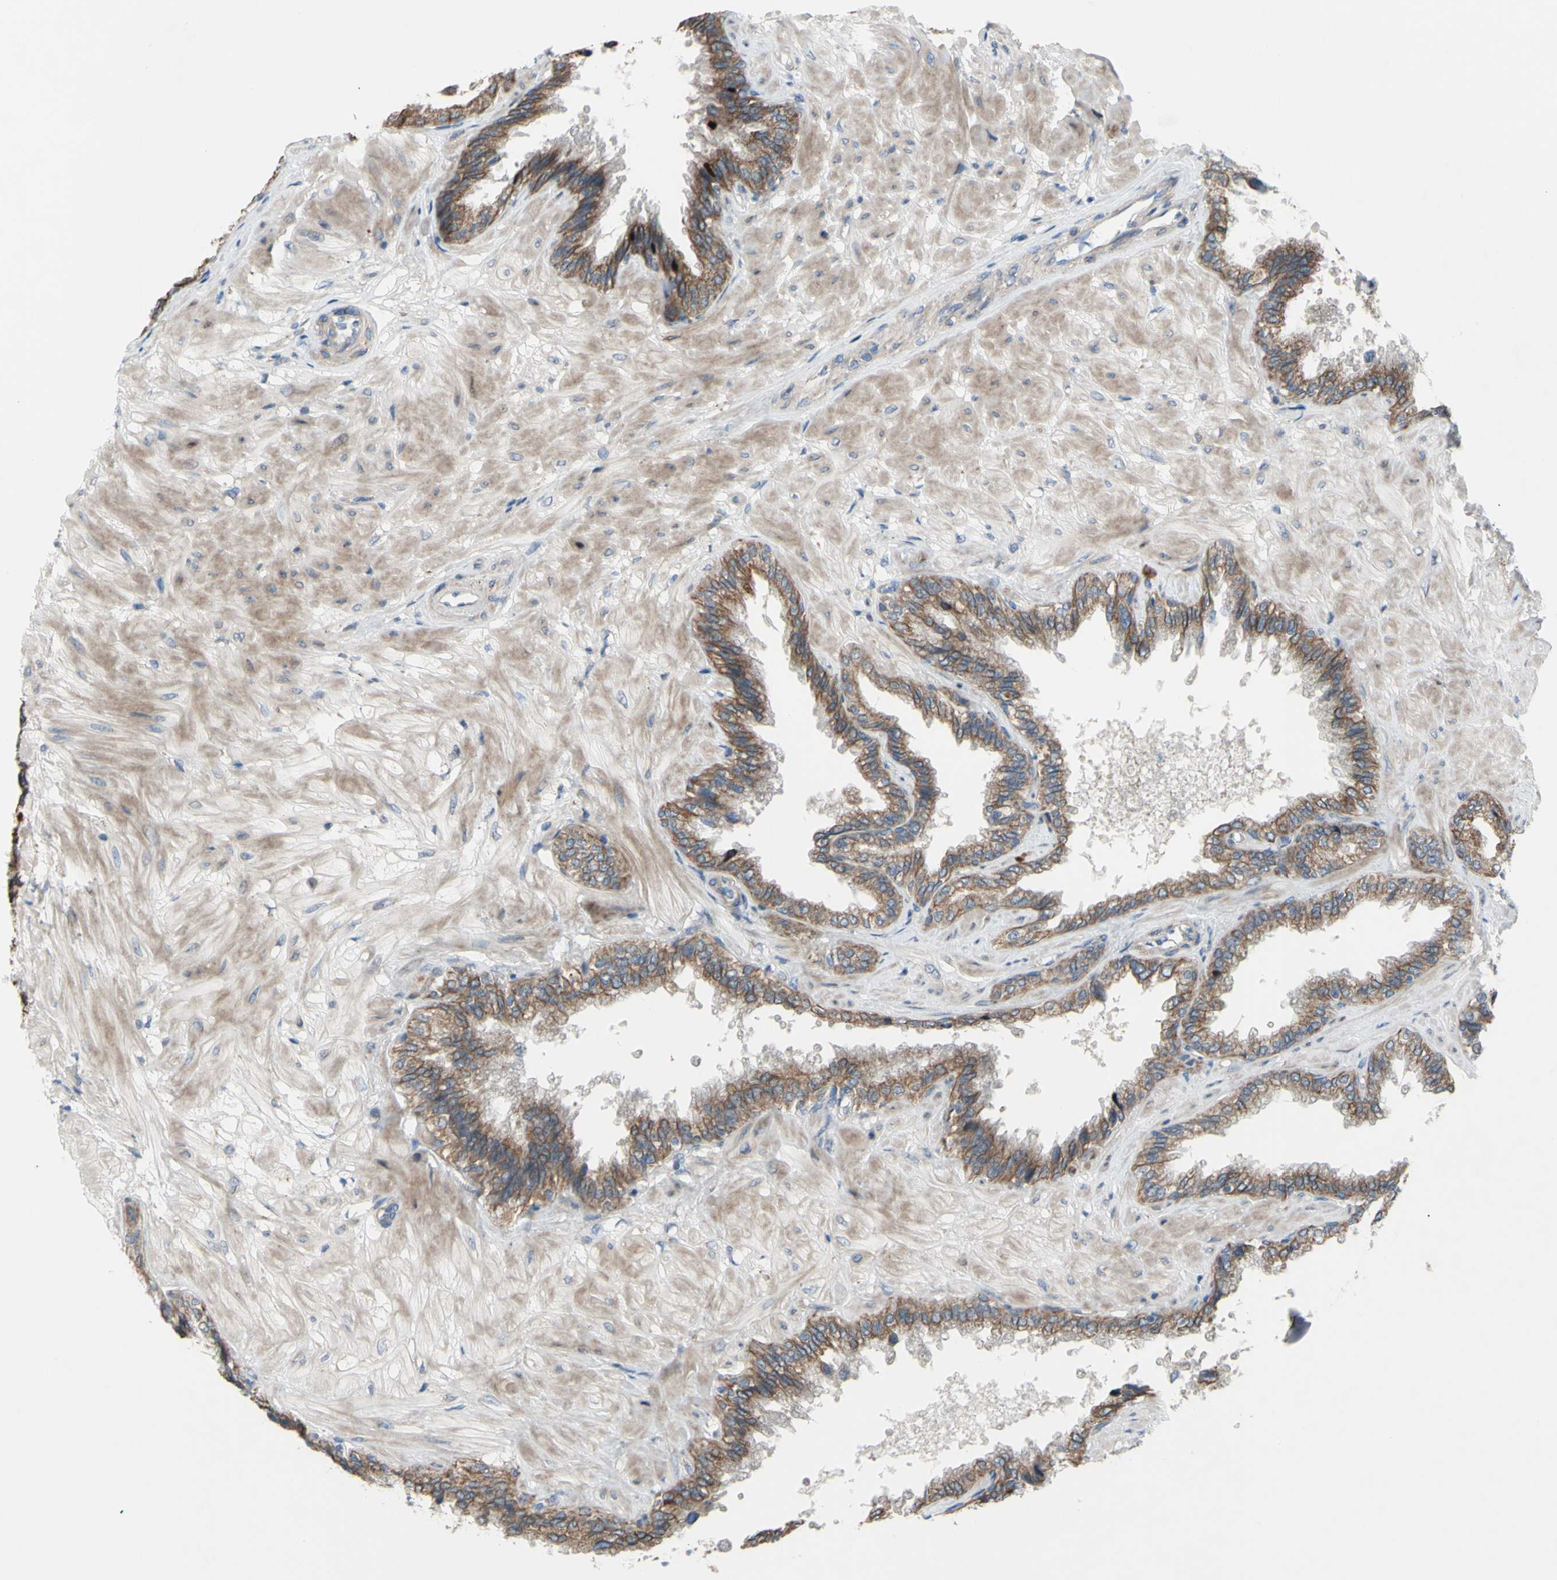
{"staining": {"intensity": "moderate", "quantity": ">75%", "location": "cytoplasmic/membranous"}, "tissue": "seminal vesicle", "cell_type": "Glandular cells", "image_type": "normal", "snomed": [{"axis": "morphology", "description": "Normal tissue, NOS"}, {"axis": "topography", "description": "Seminal veicle"}], "caption": "IHC (DAB) staining of benign seminal vesicle shows moderate cytoplasmic/membranous protein positivity in about >75% of glandular cells. (Brightfield microscopy of DAB IHC at high magnification).", "gene": "GRAMD2B", "patient": {"sex": "male", "age": 46}}